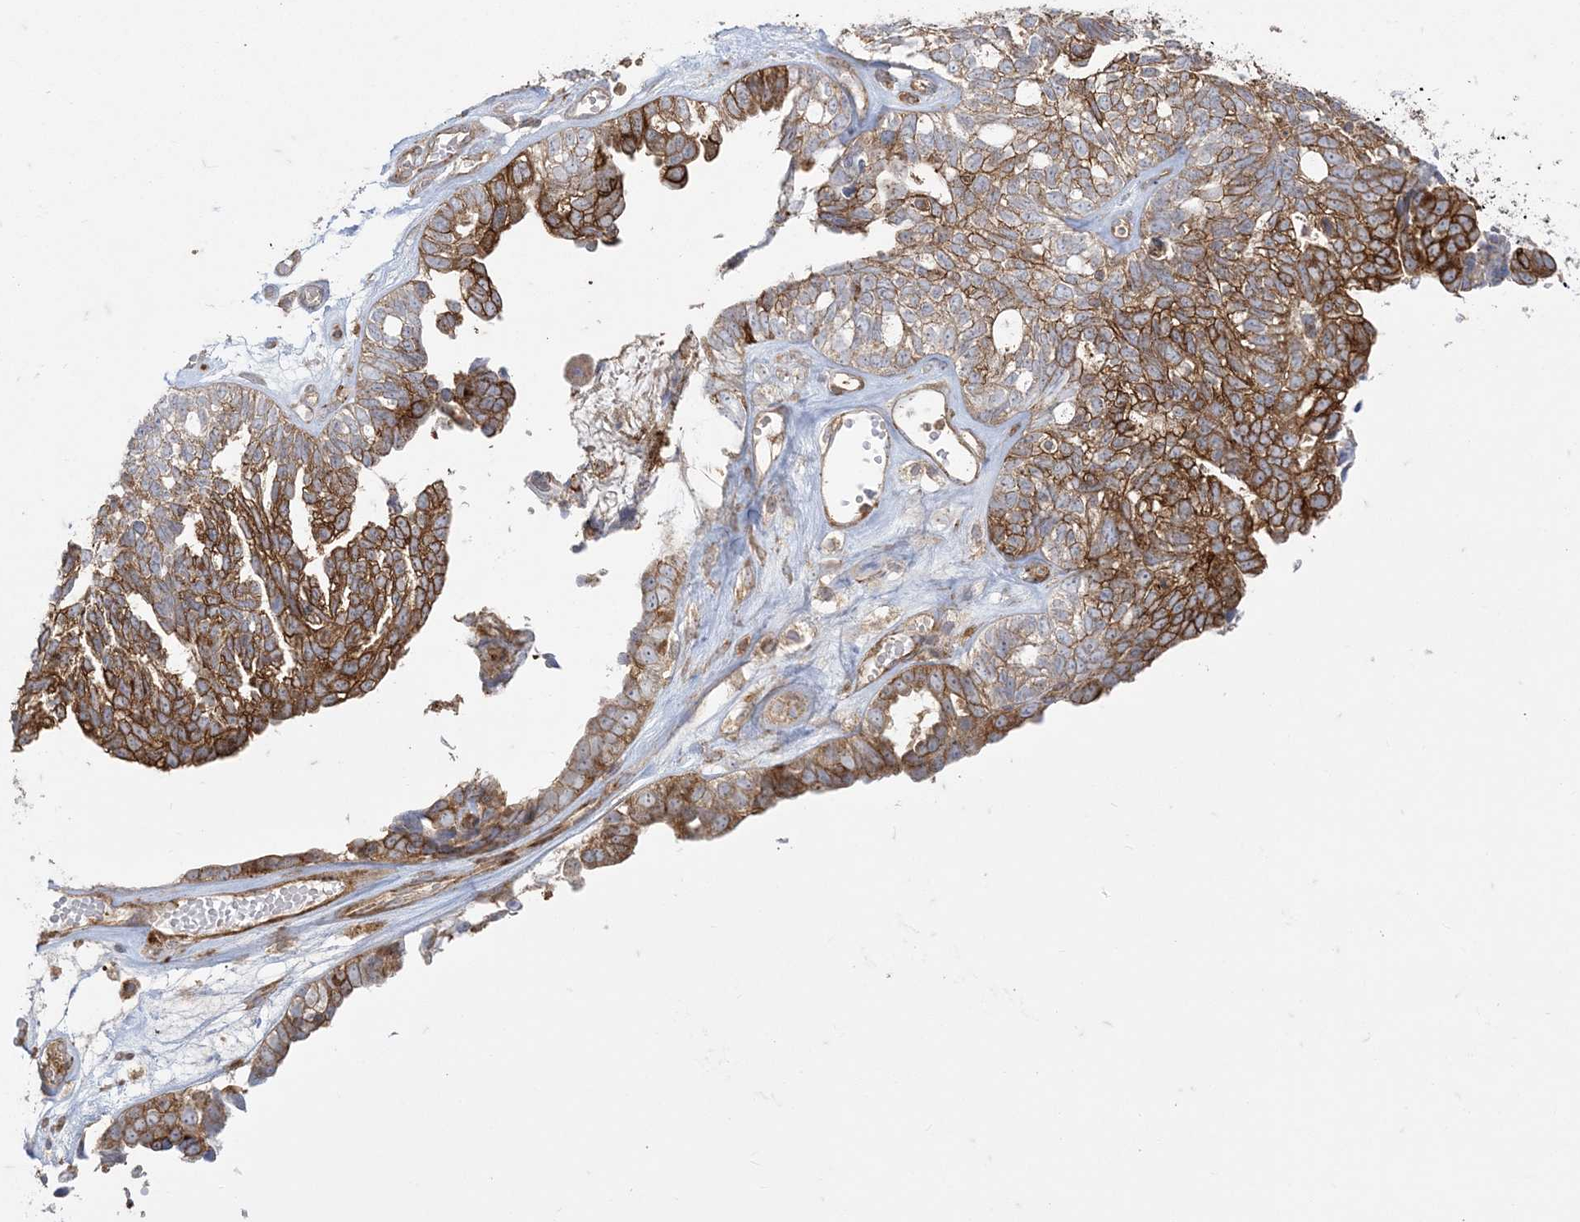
{"staining": {"intensity": "strong", "quantity": ">75%", "location": "cytoplasmic/membranous"}, "tissue": "ovarian cancer", "cell_type": "Tumor cells", "image_type": "cancer", "snomed": [{"axis": "morphology", "description": "Cystadenocarcinoma, serous, NOS"}, {"axis": "topography", "description": "Ovary"}], "caption": "Immunohistochemistry photomicrograph of neoplastic tissue: human ovarian cancer (serous cystadenocarcinoma) stained using immunohistochemistry demonstrates high levels of strong protein expression localized specifically in the cytoplasmic/membranous of tumor cells, appearing as a cytoplasmic/membranous brown color.", "gene": "DERL3", "patient": {"sex": "female", "age": 79}}